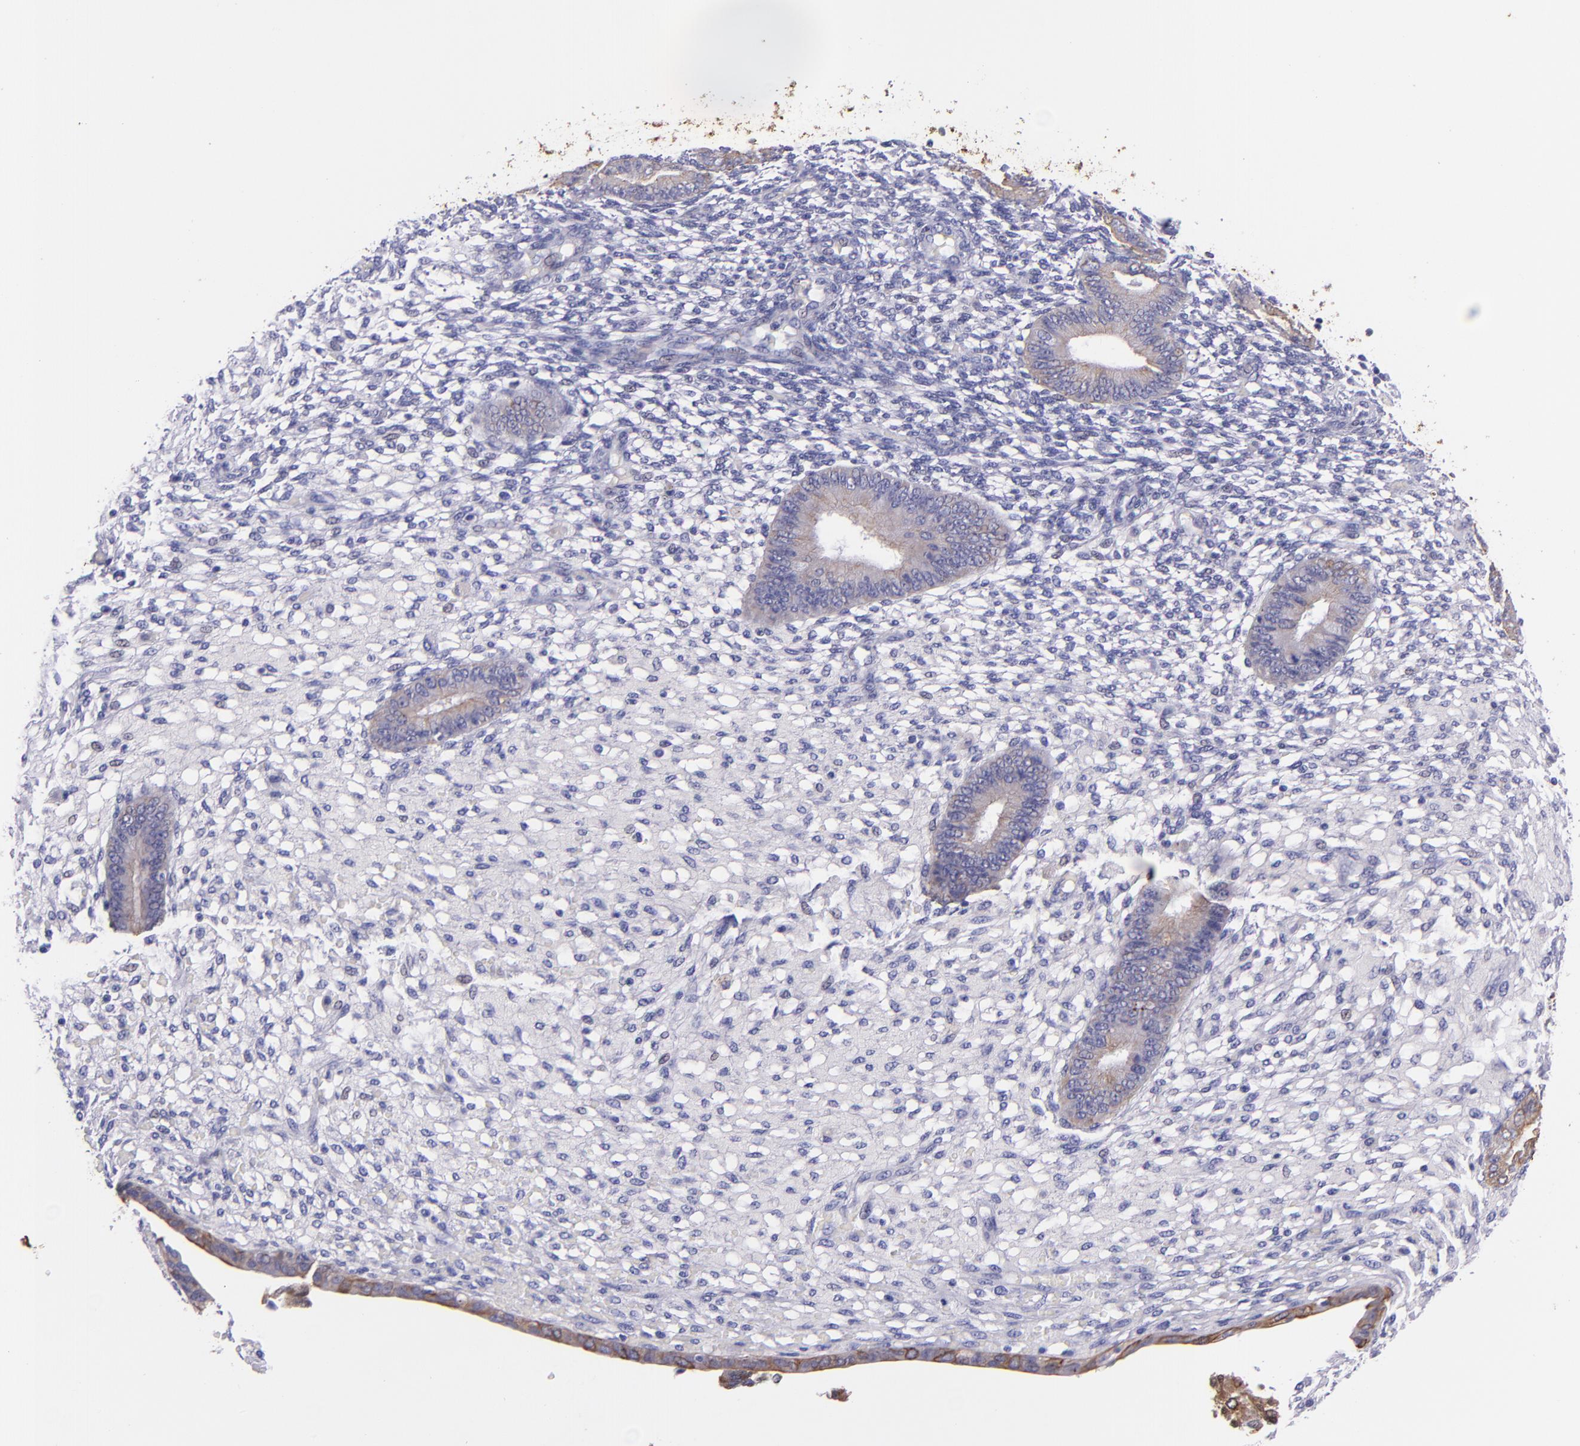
{"staining": {"intensity": "negative", "quantity": "none", "location": "none"}, "tissue": "endometrium", "cell_type": "Cells in endometrial stroma", "image_type": "normal", "snomed": [{"axis": "morphology", "description": "Normal tissue, NOS"}, {"axis": "topography", "description": "Endometrium"}], "caption": "Immunohistochemical staining of unremarkable human endometrium displays no significant staining in cells in endometrial stroma.", "gene": "KRT4", "patient": {"sex": "female", "age": 42}}